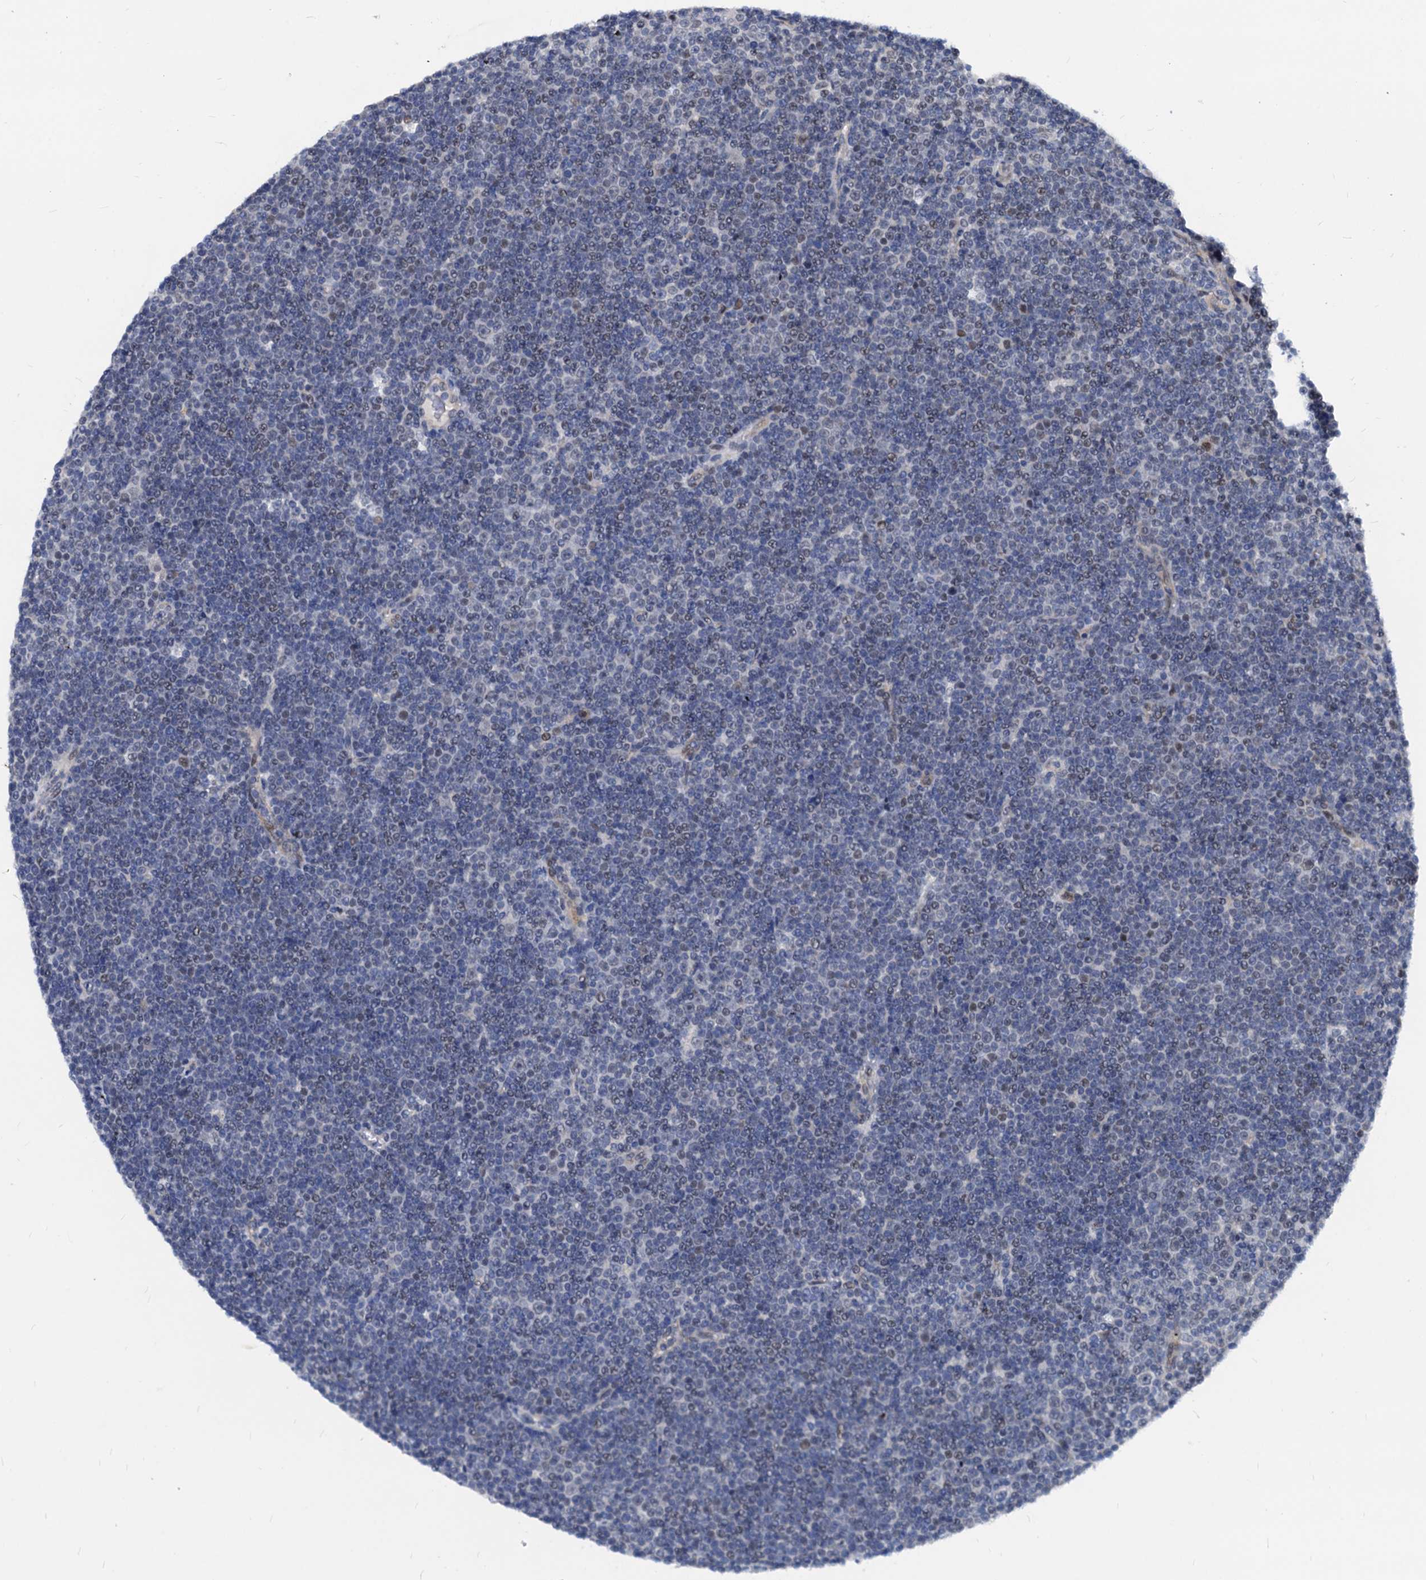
{"staining": {"intensity": "negative", "quantity": "none", "location": "none"}, "tissue": "lymphoma", "cell_type": "Tumor cells", "image_type": "cancer", "snomed": [{"axis": "morphology", "description": "Malignant lymphoma, non-Hodgkin's type, Low grade"}, {"axis": "topography", "description": "Lymph node"}], "caption": "Protein analysis of malignant lymphoma, non-Hodgkin's type (low-grade) displays no significant positivity in tumor cells.", "gene": "HSF2", "patient": {"sex": "female", "age": 67}}